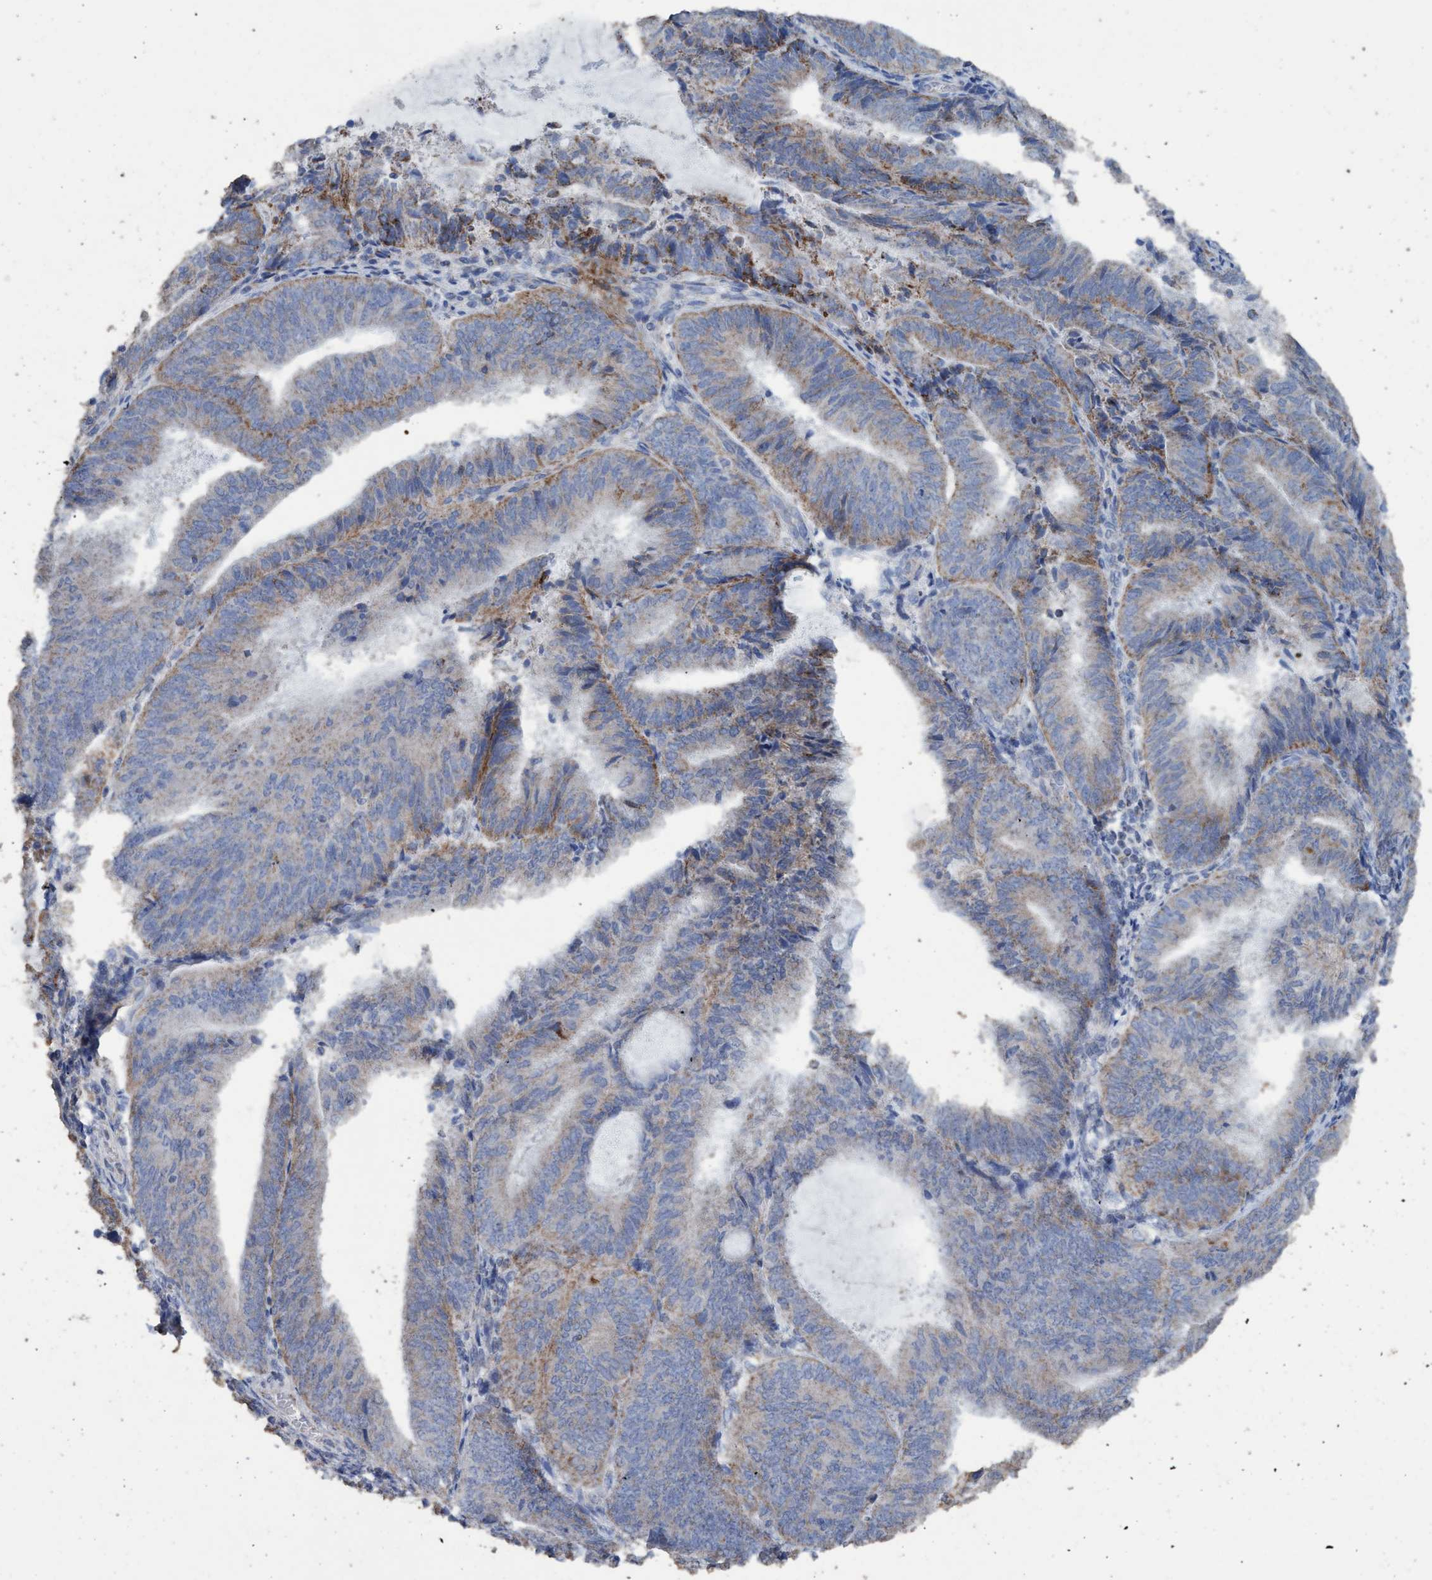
{"staining": {"intensity": "moderate", "quantity": "<25%", "location": "cytoplasmic/membranous"}, "tissue": "endometrial cancer", "cell_type": "Tumor cells", "image_type": "cancer", "snomed": [{"axis": "morphology", "description": "Adenocarcinoma, NOS"}, {"axis": "topography", "description": "Endometrium"}], "caption": "Immunohistochemistry (IHC) histopathology image of endometrial cancer stained for a protein (brown), which exhibits low levels of moderate cytoplasmic/membranous expression in approximately <25% of tumor cells.", "gene": "RSAD1", "patient": {"sex": "female", "age": 81}}